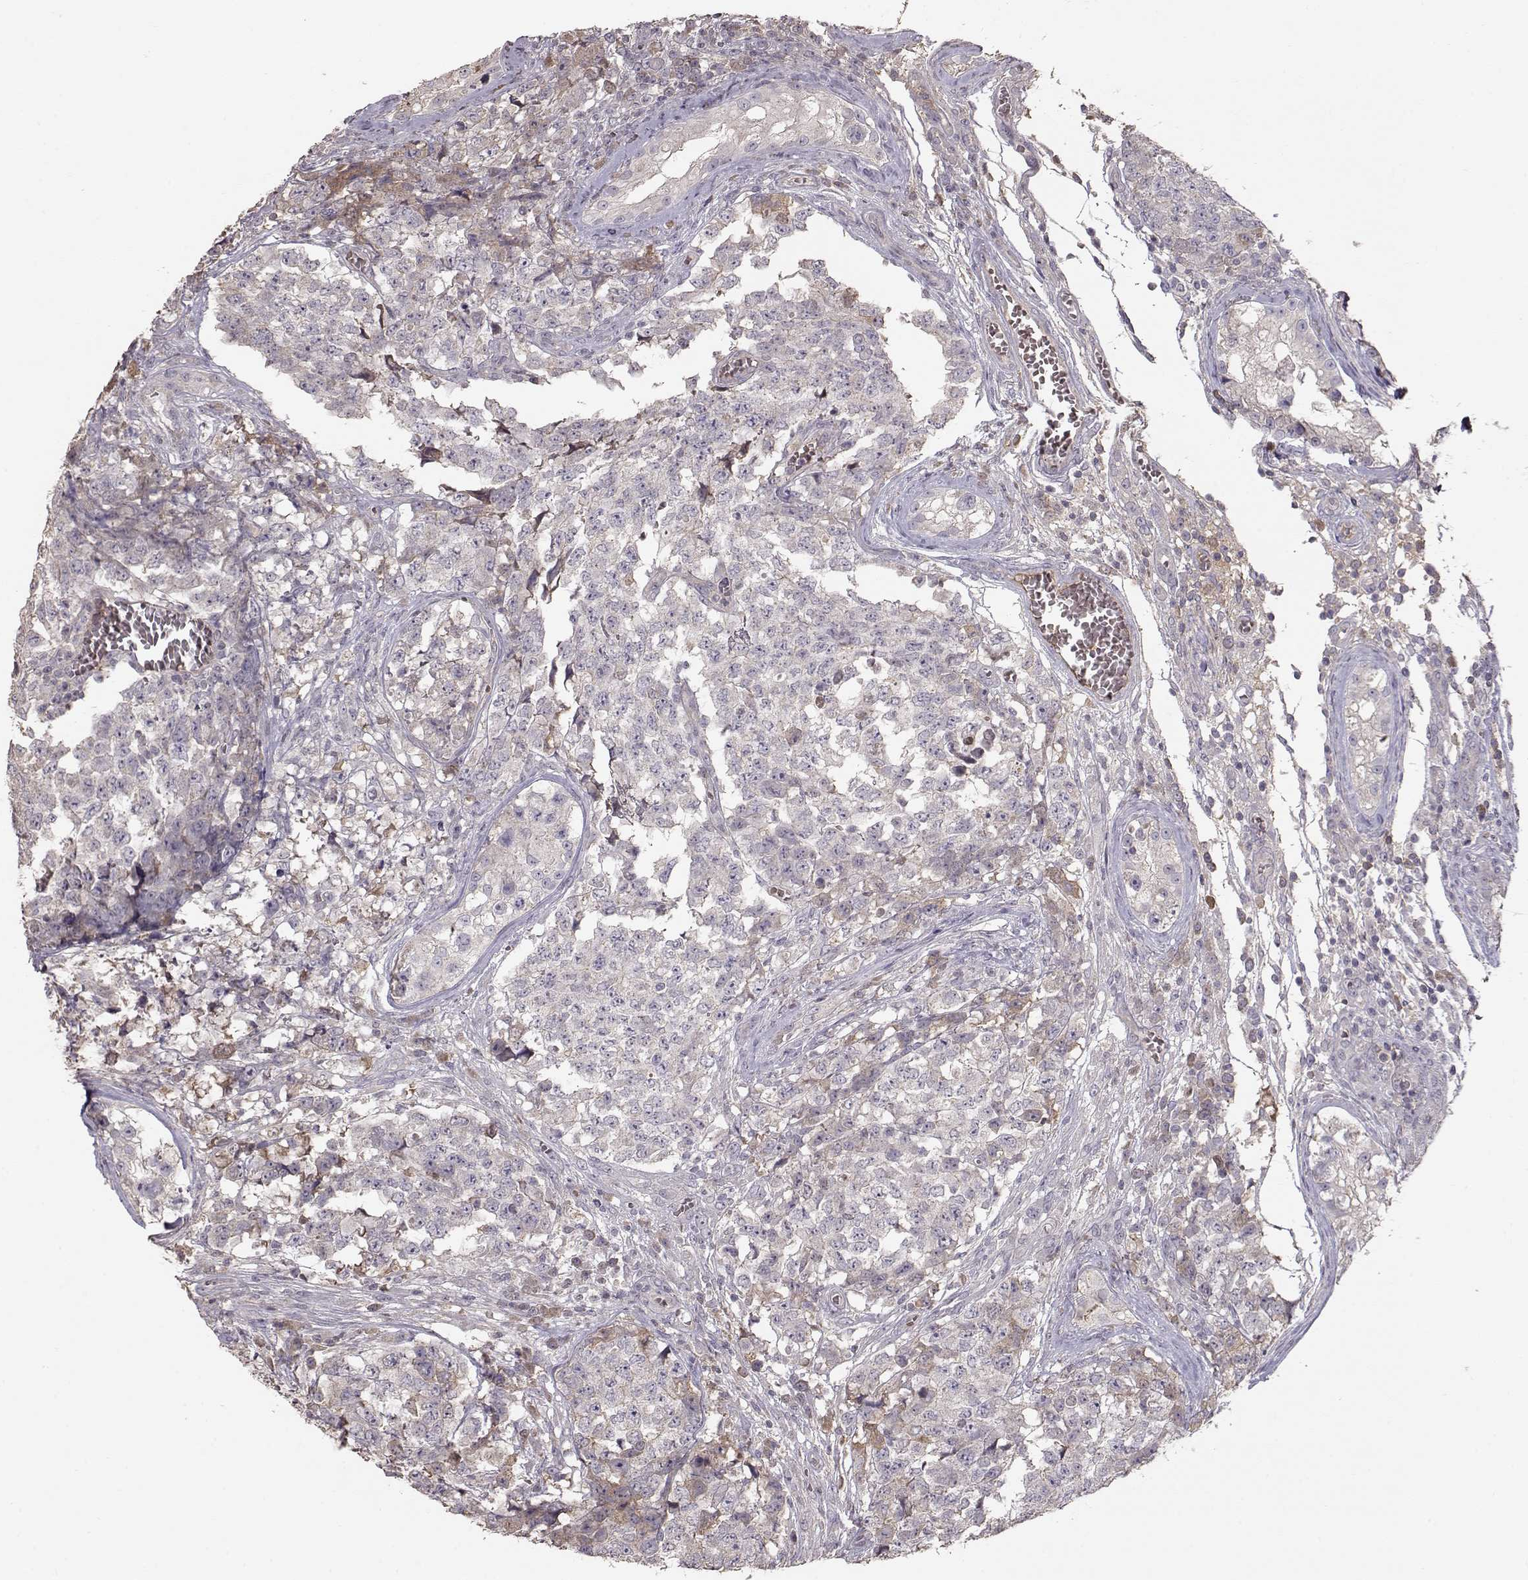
{"staining": {"intensity": "moderate", "quantity": "<25%", "location": "cytoplasmic/membranous"}, "tissue": "testis cancer", "cell_type": "Tumor cells", "image_type": "cancer", "snomed": [{"axis": "morphology", "description": "Carcinoma, Embryonal, NOS"}, {"axis": "topography", "description": "Testis"}], "caption": "Embryonal carcinoma (testis) stained with a protein marker exhibits moderate staining in tumor cells.", "gene": "PMCH", "patient": {"sex": "male", "age": 23}}